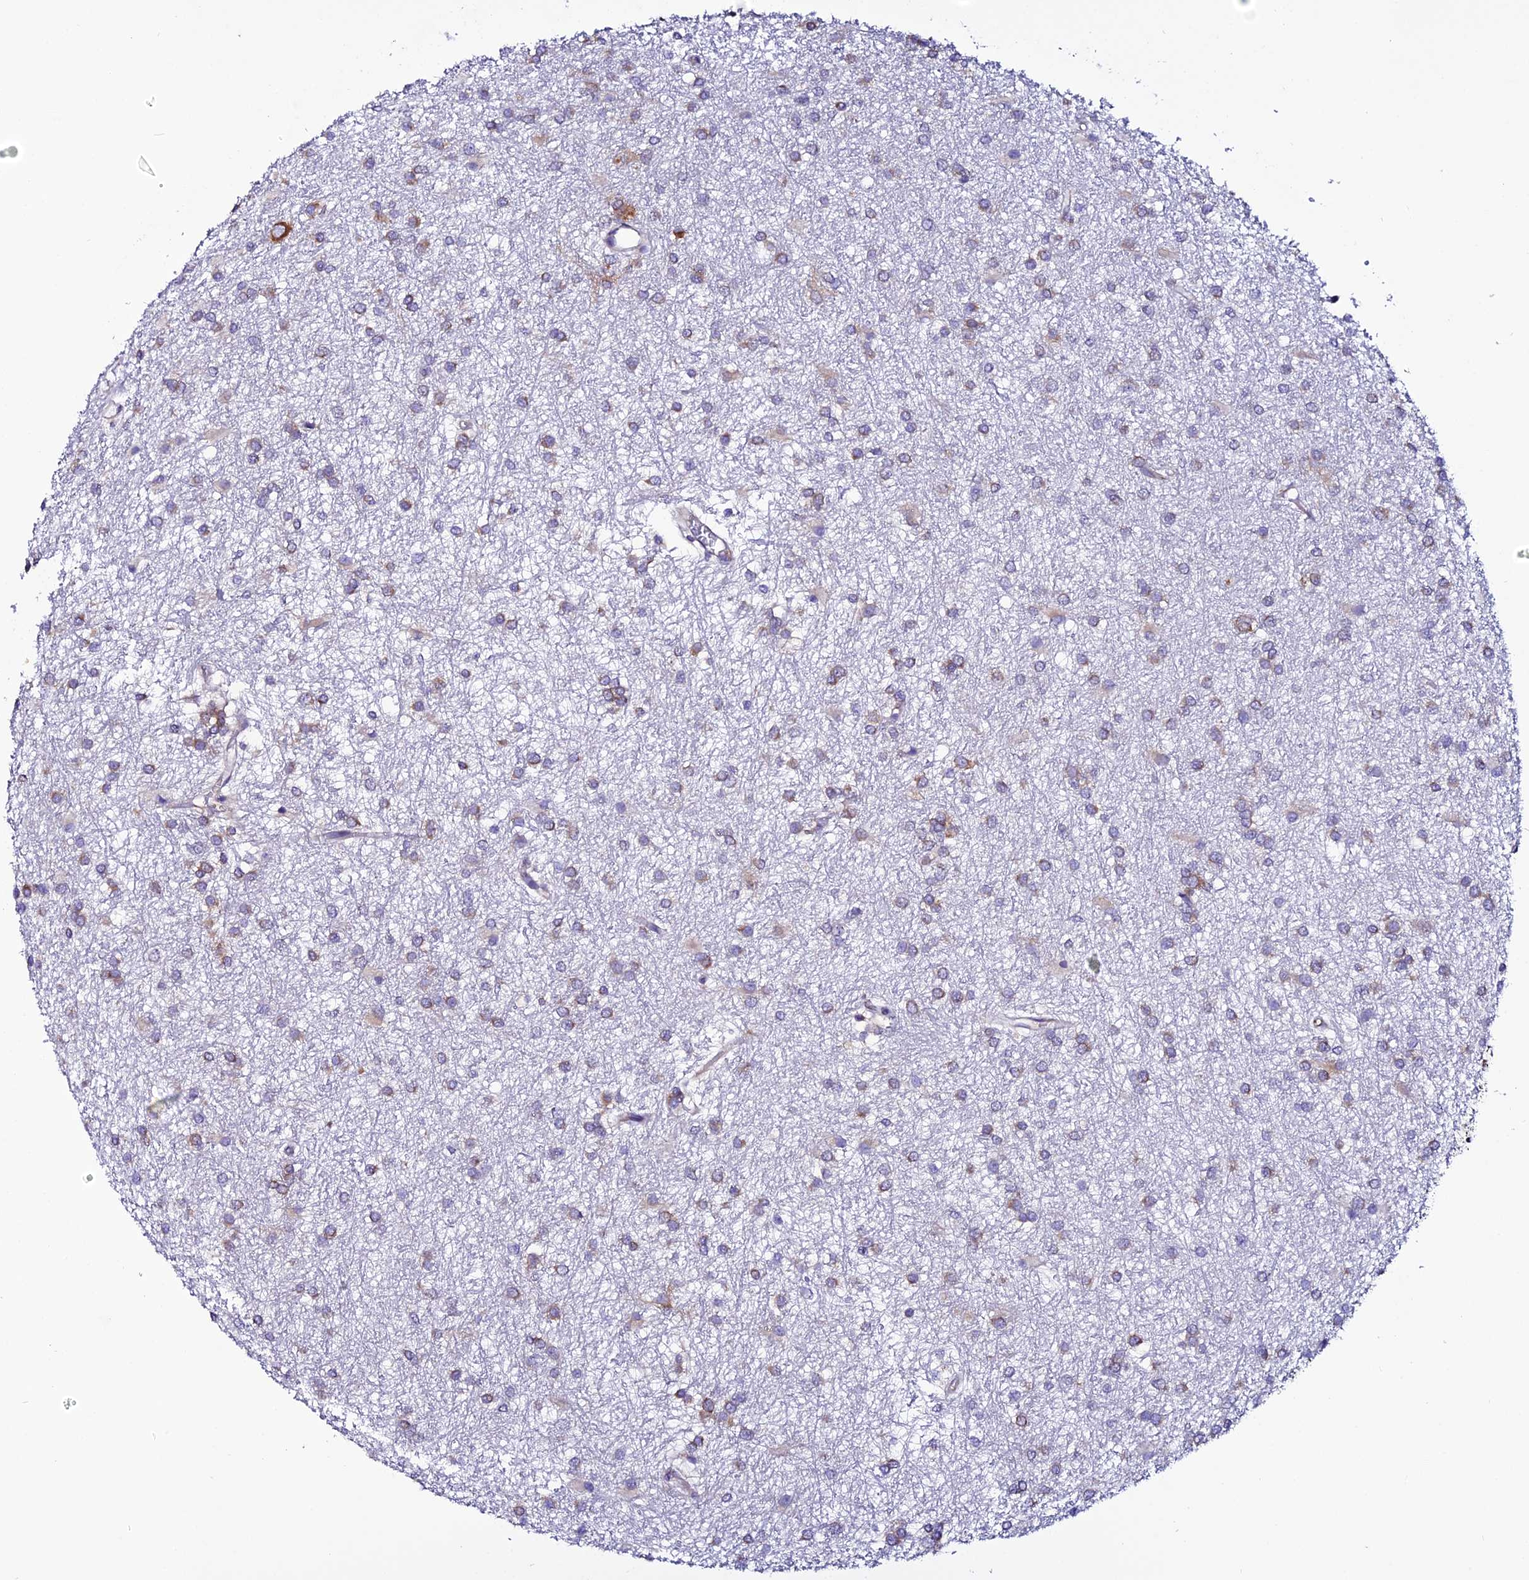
{"staining": {"intensity": "moderate", "quantity": "25%-75%", "location": "cytoplasmic/membranous"}, "tissue": "glioma", "cell_type": "Tumor cells", "image_type": "cancer", "snomed": [{"axis": "morphology", "description": "Glioma, malignant, High grade"}, {"axis": "topography", "description": "Brain"}], "caption": "This is an image of immunohistochemistry staining of glioma, which shows moderate staining in the cytoplasmic/membranous of tumor cells.", "gene": "EEF1G", "patient": {"sex": "female", "age": 50}}